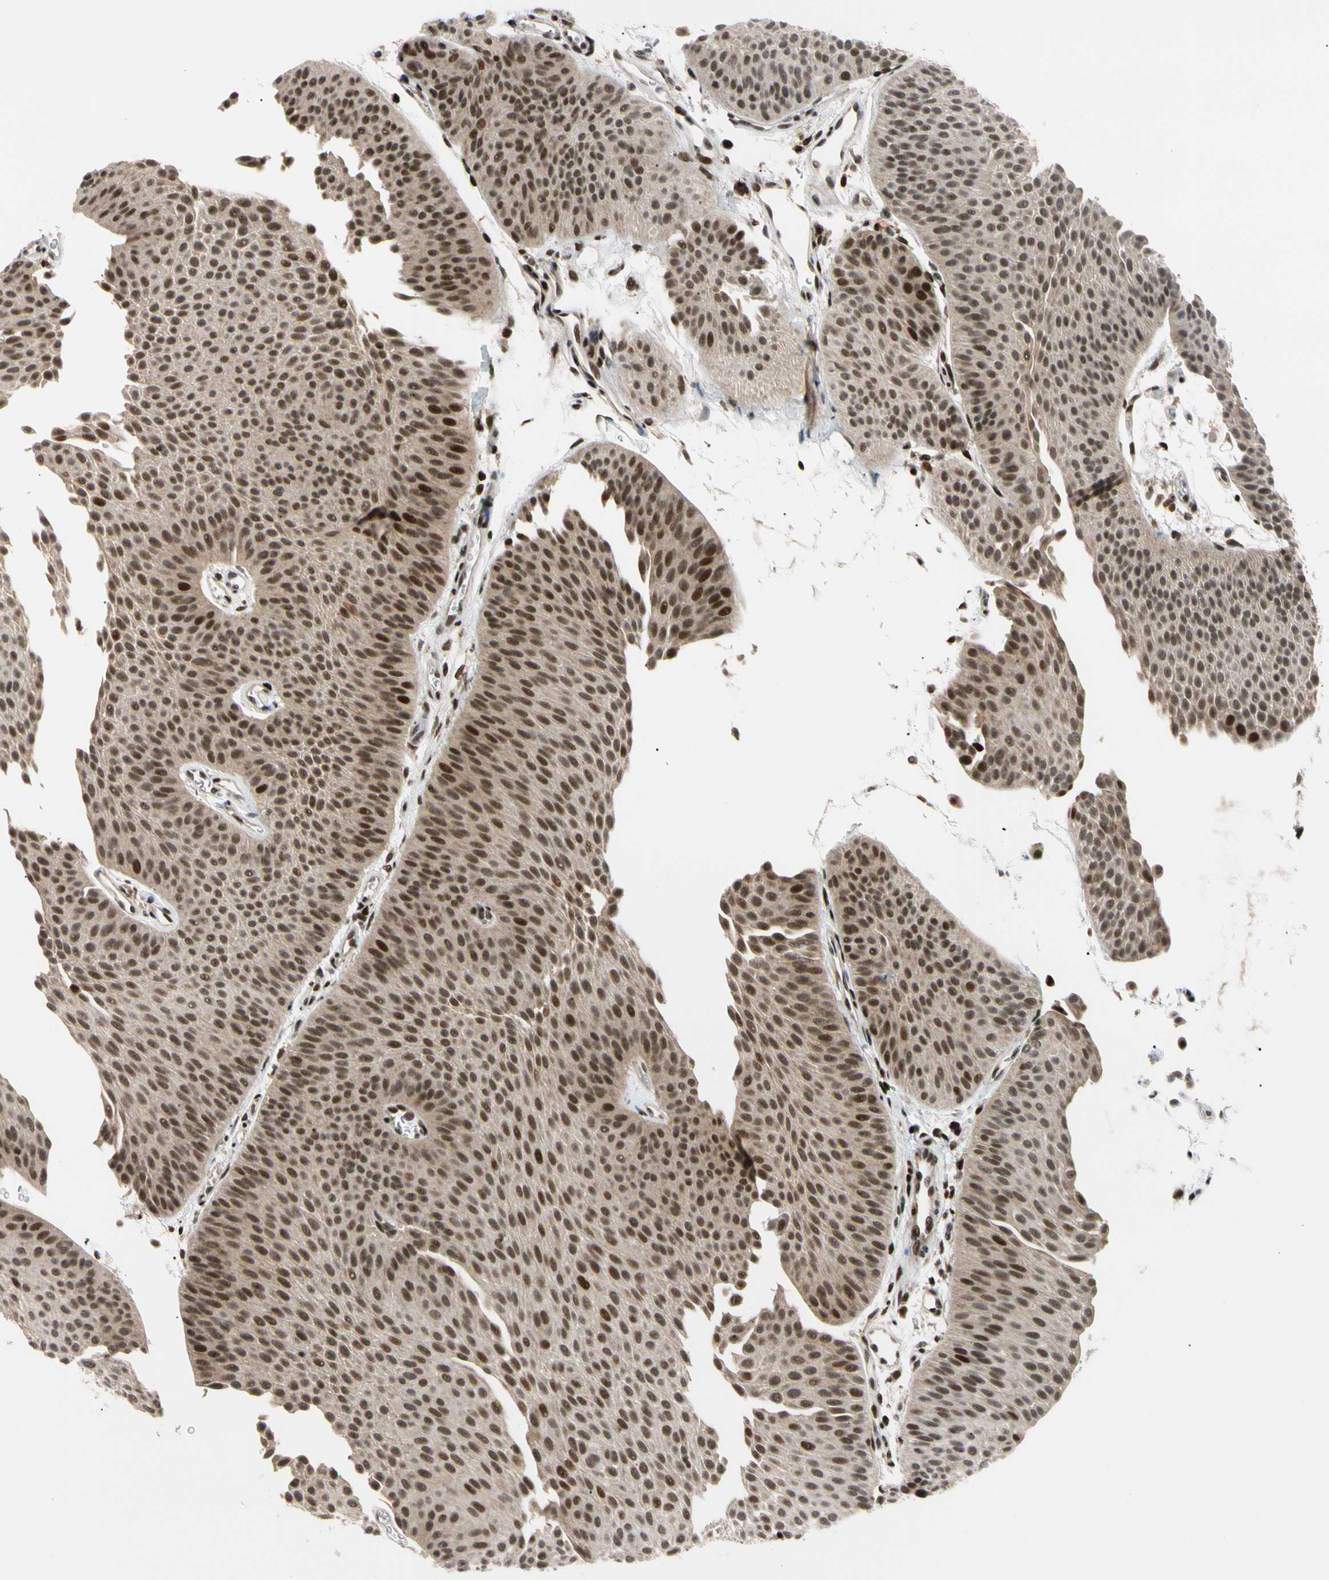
{"staining": {"intensity": "moderate", "quantity": ">75%", "location": "nuclear"}, "tissue": "urothelial cancer", "cell_type": "Tumor cells", "image_type": "cancer", "snomed": [{"axis": "morphology", "description": "Urothelial carcinoma, Low grade"}, {"axis": "topography", "description": "Urinary bladder"}], "caption": "Protein analysis of urothelial cancer tissue demonstrates moderate nuclear expression in about >75% of tumor cells.", "gene": "E2F1", "patient": {"sex": "female", "age": 60}}